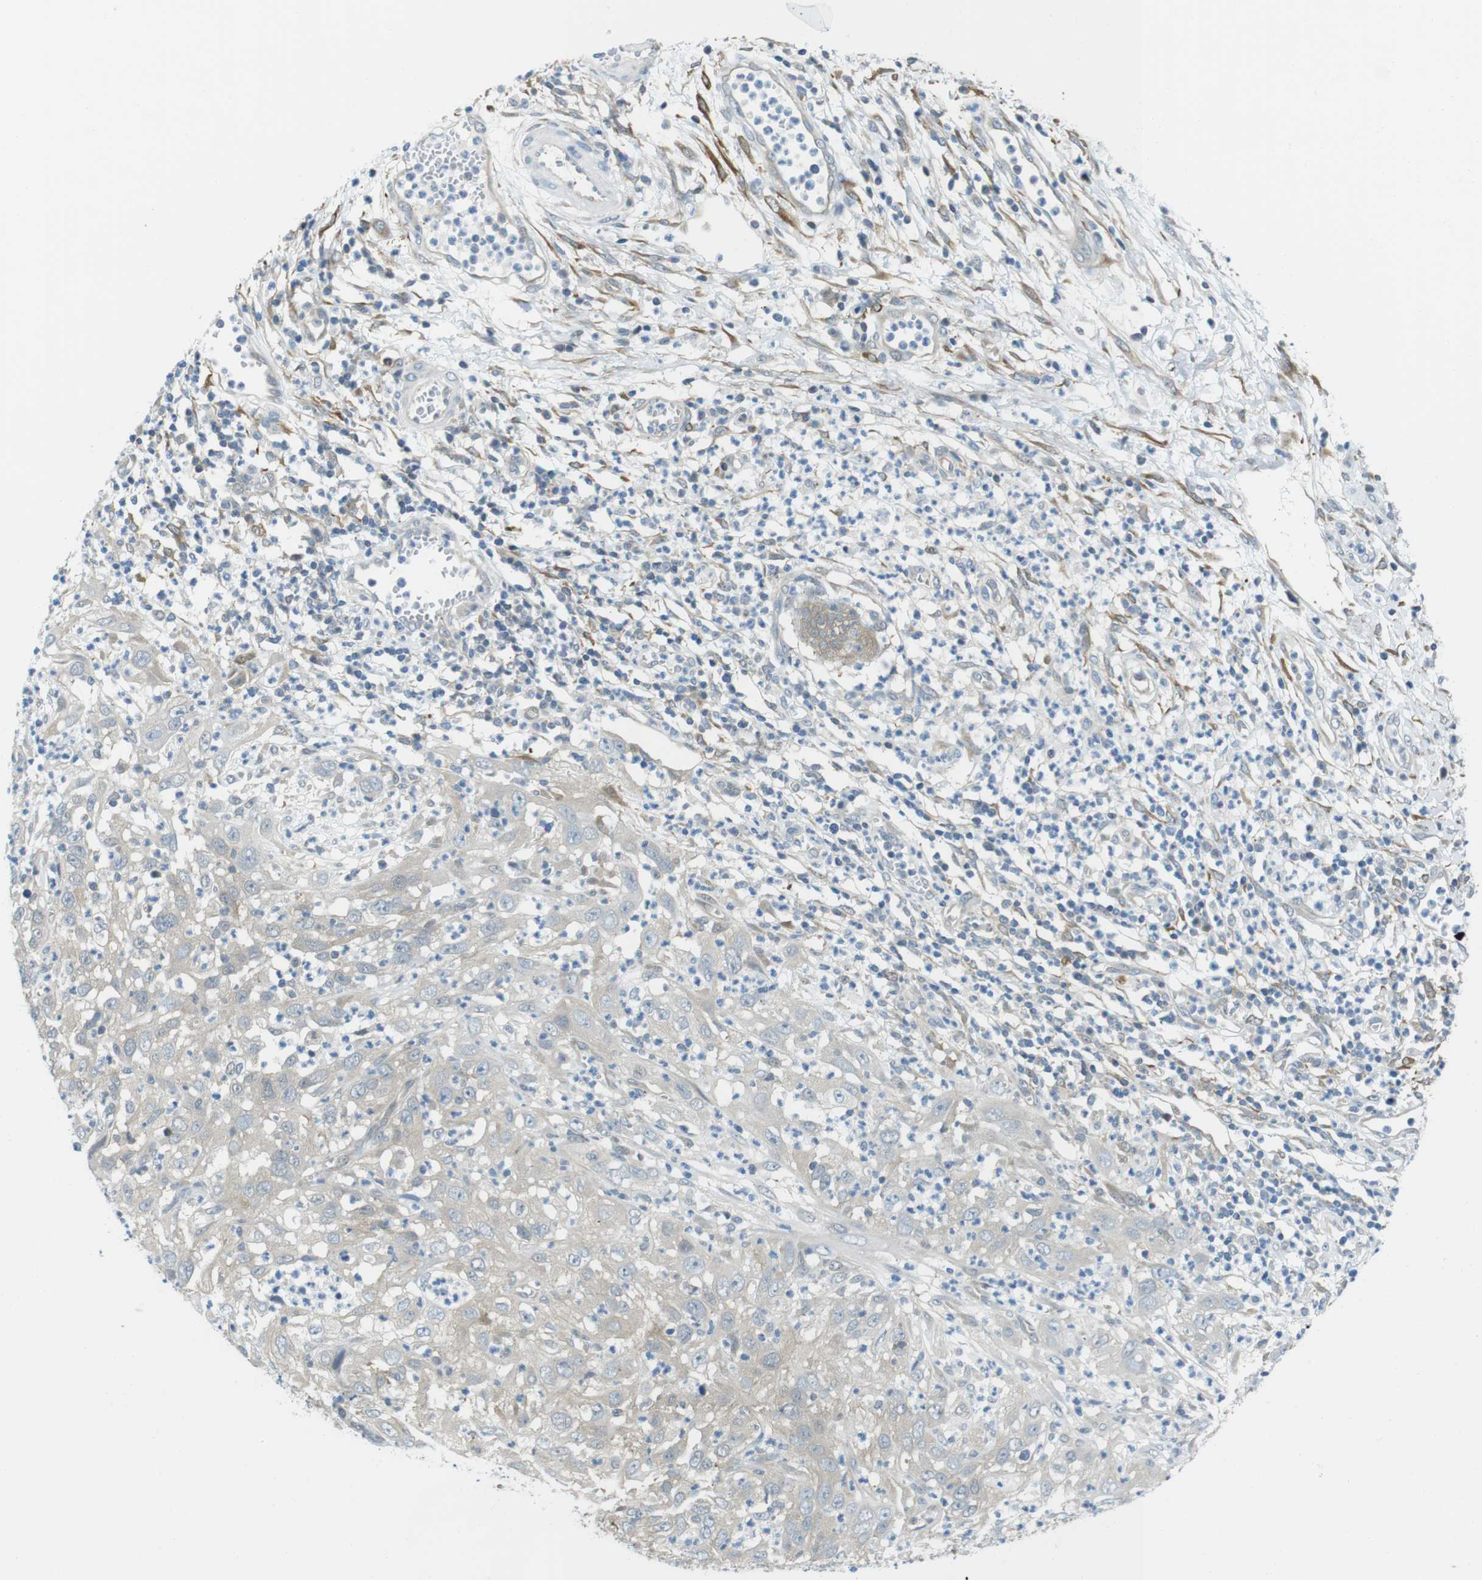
{"staining": {"intensity": "weak", "quantity": "25%-75%", "location": "cytoplasmic/membranous"}, "tissue": "cervical cancer", "cell_type": "Tumor cells", "image_type": "cancer", "snomed": [{"axis": "morphology", "description": "Squamous cell carcinoma, NOS"}, {"axis": "topography", "description": "Cervix"}], "caption": "The photomicrograph shows staining of cervical cancer (squamous cell carcinoma), revealing weak cytoplasmic/membranous protein staining (brown color) within tumor cells.", "gene": "CASP2", "patient": {"sex": "female", "age": 32}}